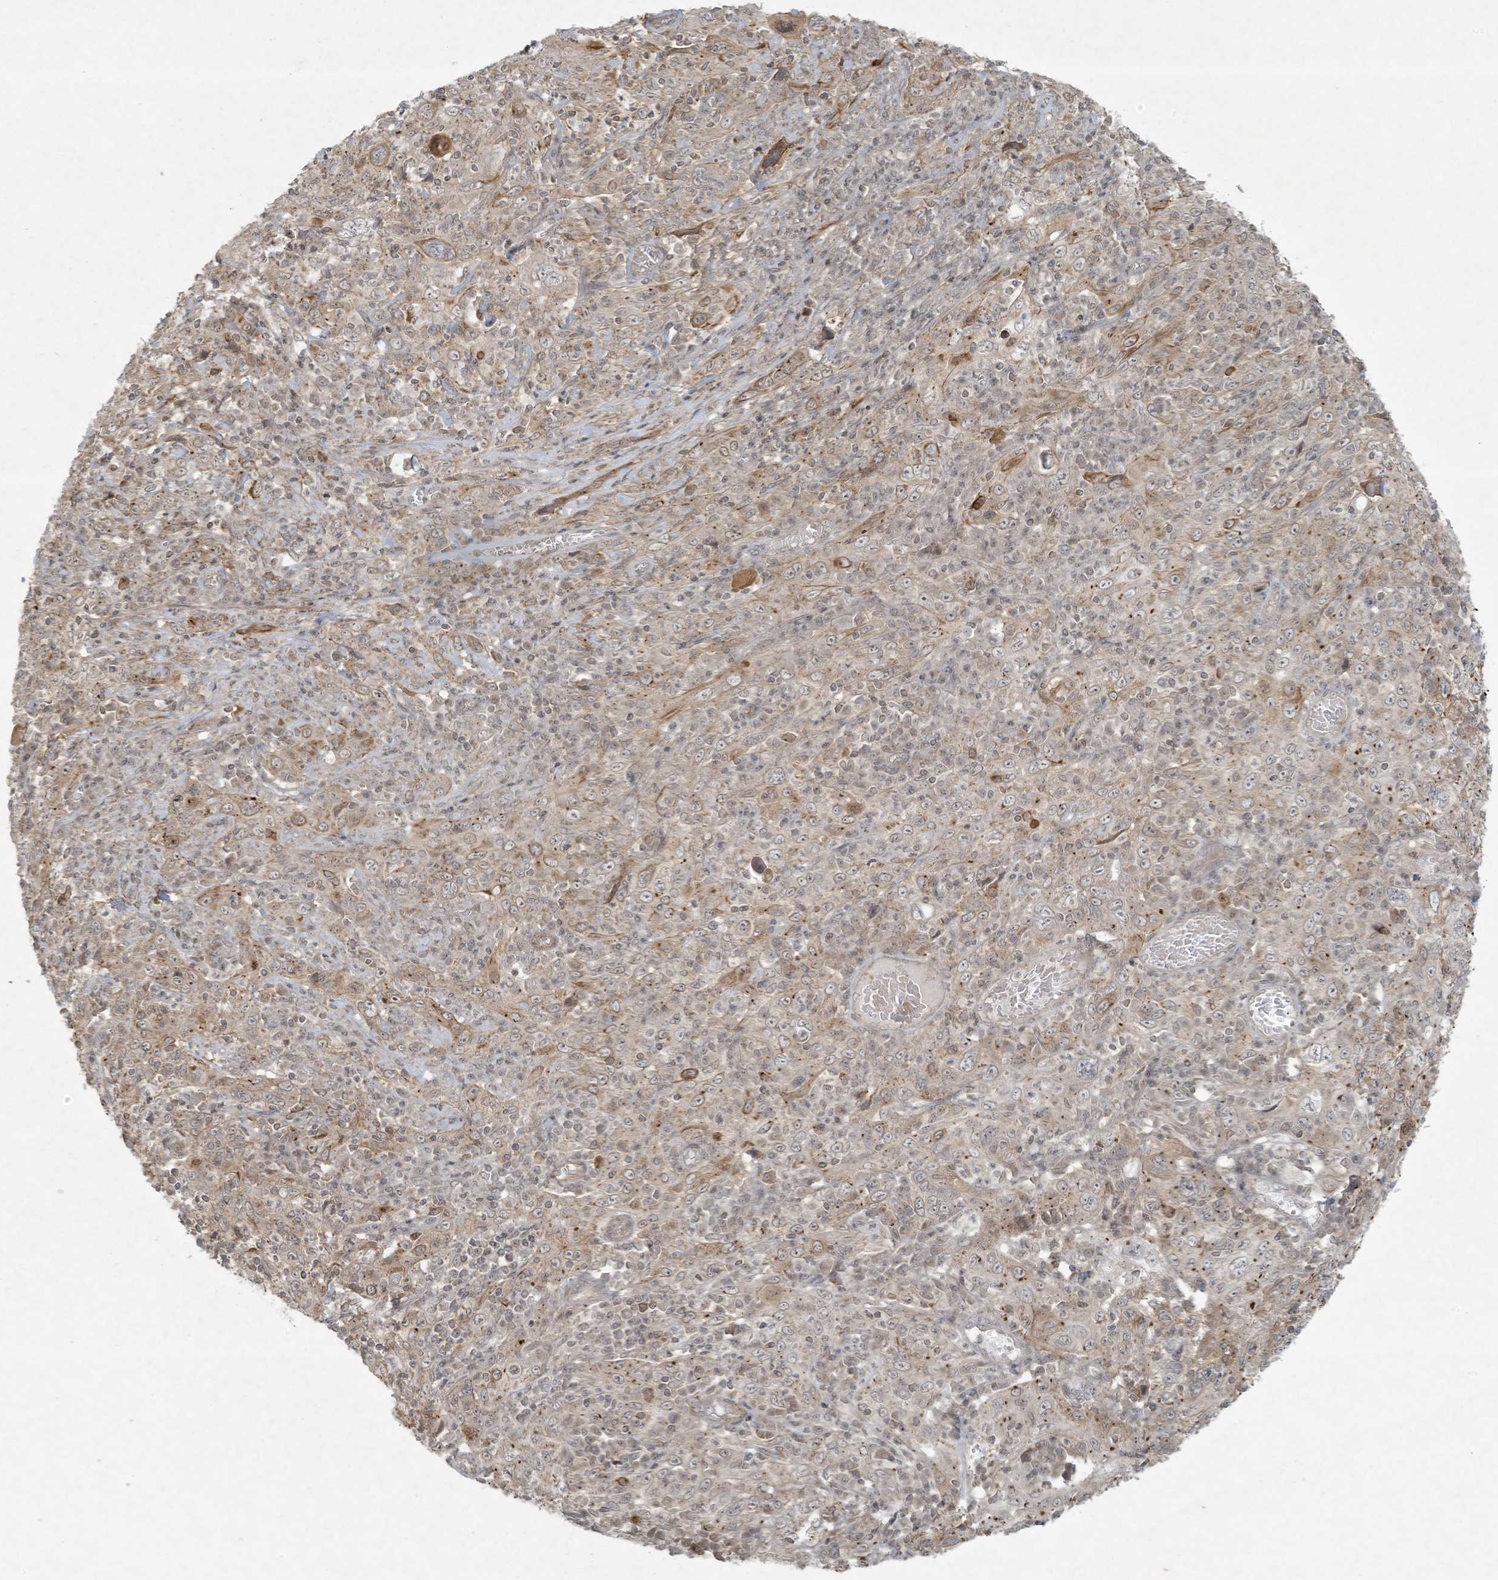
{"staining": {"intensity": "moderate", "quantity": "<25%", "location": "cytoplasmic/membranous"}, "tissue": "cervical cancer", "cell_type": "Tumor cells", "image_type": "cancer", "snomed": [{"axis": "morphology", "description": "Squamous cell carcinoma, NOS"}, {"axis": "topography", "description": "Cervix"}], "caption": "The immunohistochemical stain shows moderate cytoplasmic/membranous staining in tumor cells of squamous cell carcinoma (cervical) tissue.", "gene": "ZNF263", "patient": {"sex": "female", "age": 46}}